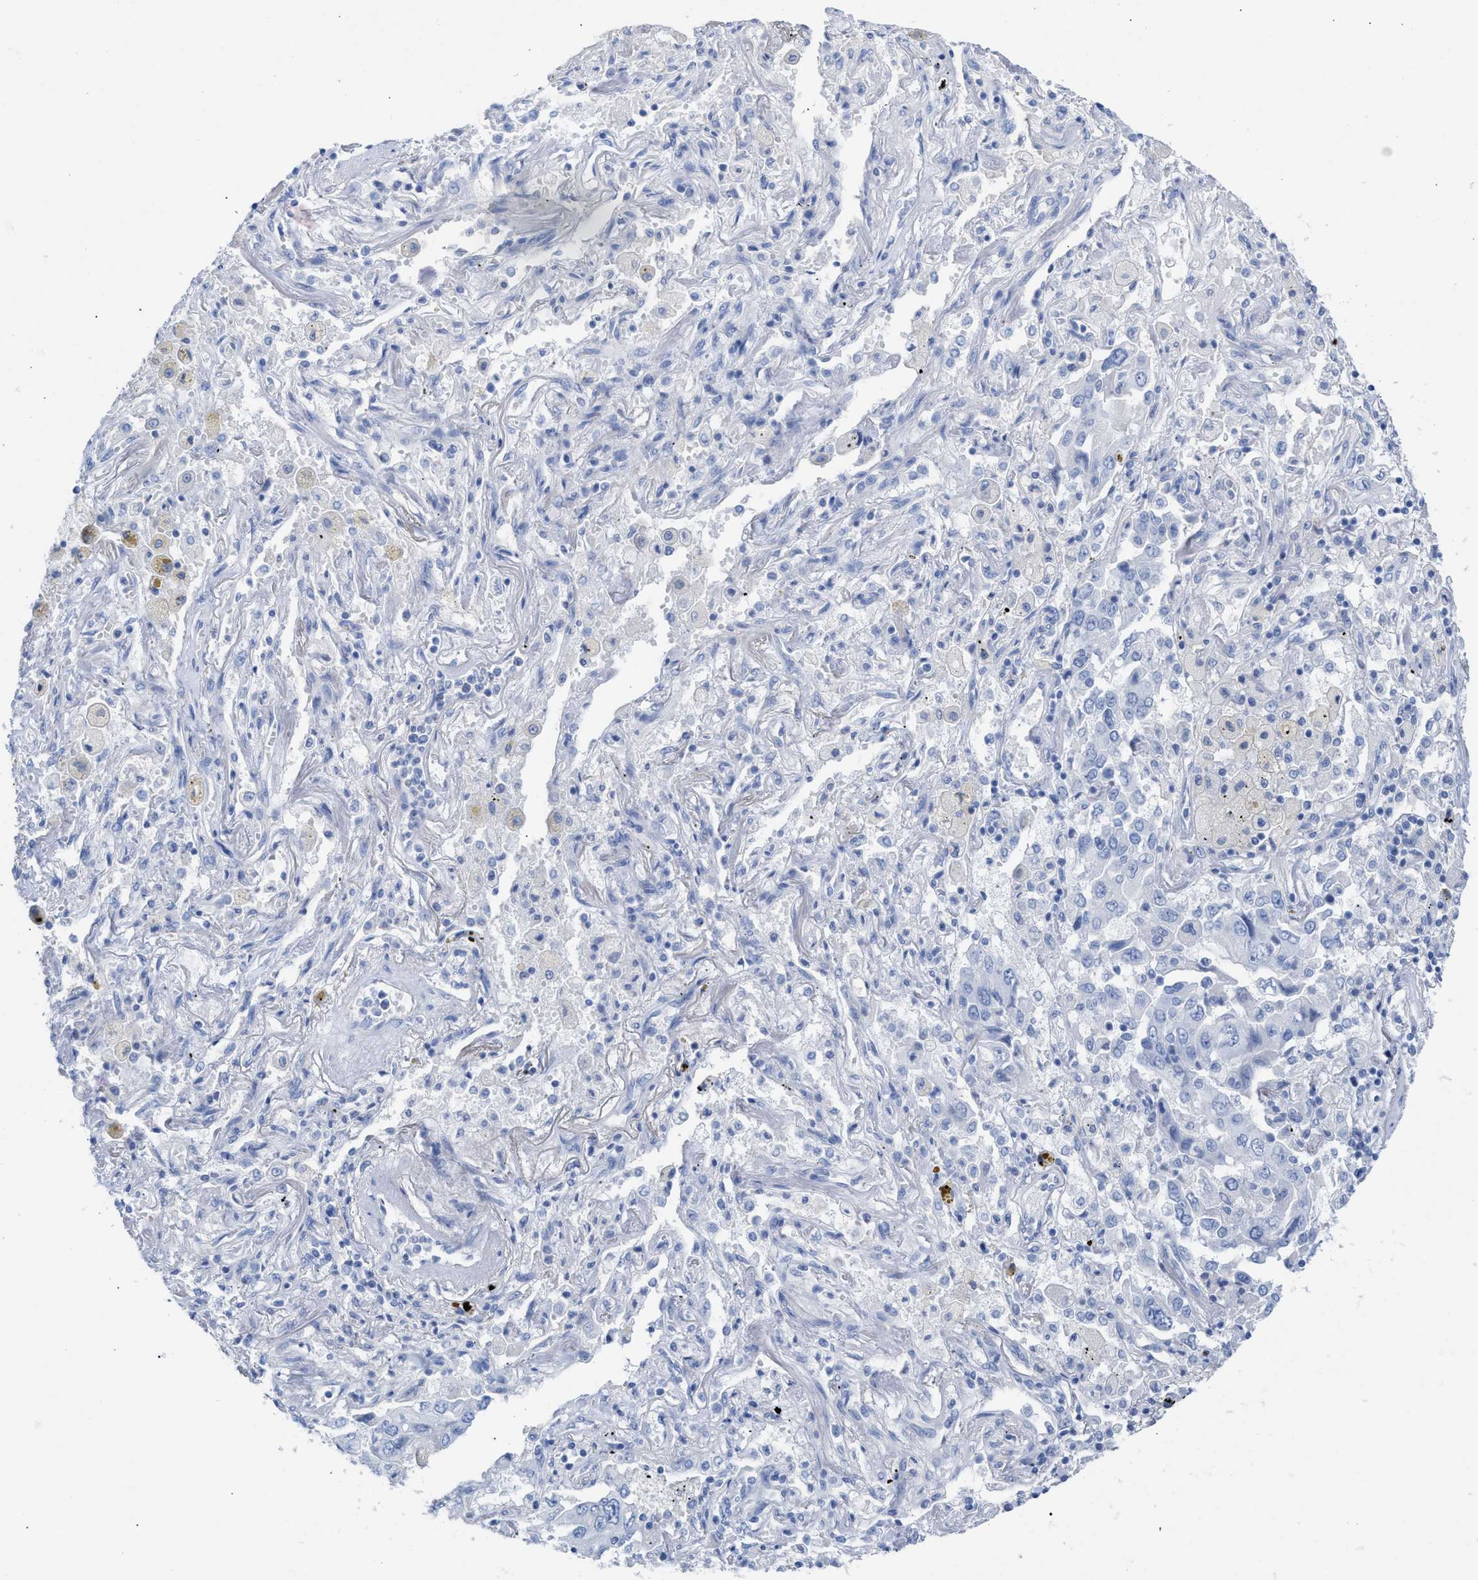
{"staining": {"intensity": "negative", "quantity": "none", "location": "none"}, "tissue": "lung cancer", "cell_type": "Tumor cells", "image_type": "cancer", "snomed": [{"axis": "morphology", "description": "Adenocarcinoma, NOS"}, {"axis": "topography", "description": "Lung"}], "caption": "There is no significant positivity in tumor cells of lung adenocarcinoma. Nuclei are stained in blue.", "gene": "CPA1", "patient": {"sex": "female", "age": 65}}